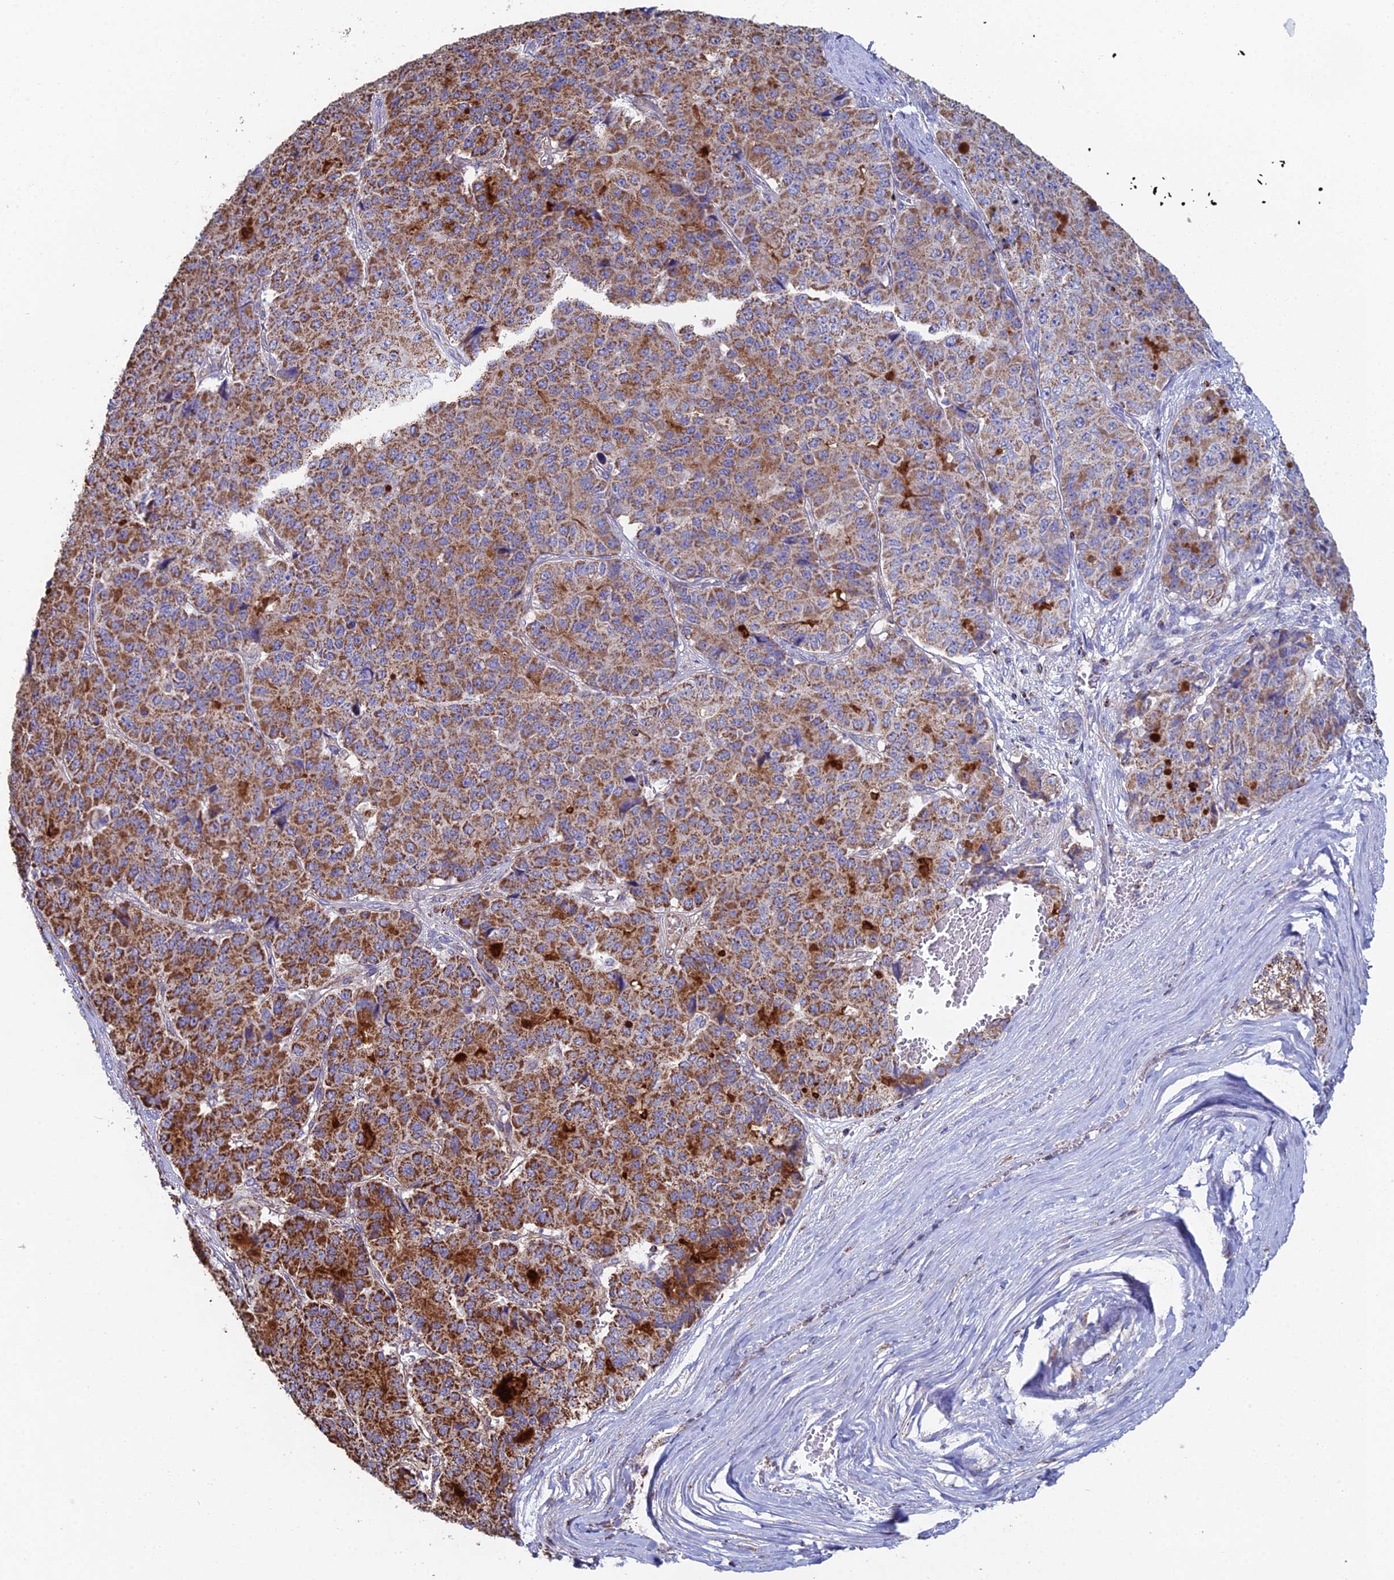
{"staining": {"intensity": "strong", "quantity": "25%-75%", "location": "cytoplasmic/membranous"}, "tissue": "pancreatic cancer", "cell_type": "Tumor cells", "image_type": "cancer", "snomed": [{"axis": "morphology", "description": "Adenocarcinoma, NOS"}, {"axis": "topography", "description": "Pancreas"}], "caption": "Immunohistochemistry staining of adenocarcinoma (pancreatic), which shows high levels of strong cytoplasmic/membranous positivity in approximately 25%-75% of tumor cells indicating strong cytoplasmic/membranous protein expression. The staining was performed using DAB (brown) for protein detection and nuclei were counterstained in hematoxylin (blue).", "gene": "SPOCK2", "patient": {"sex": "male", "age": 50}}